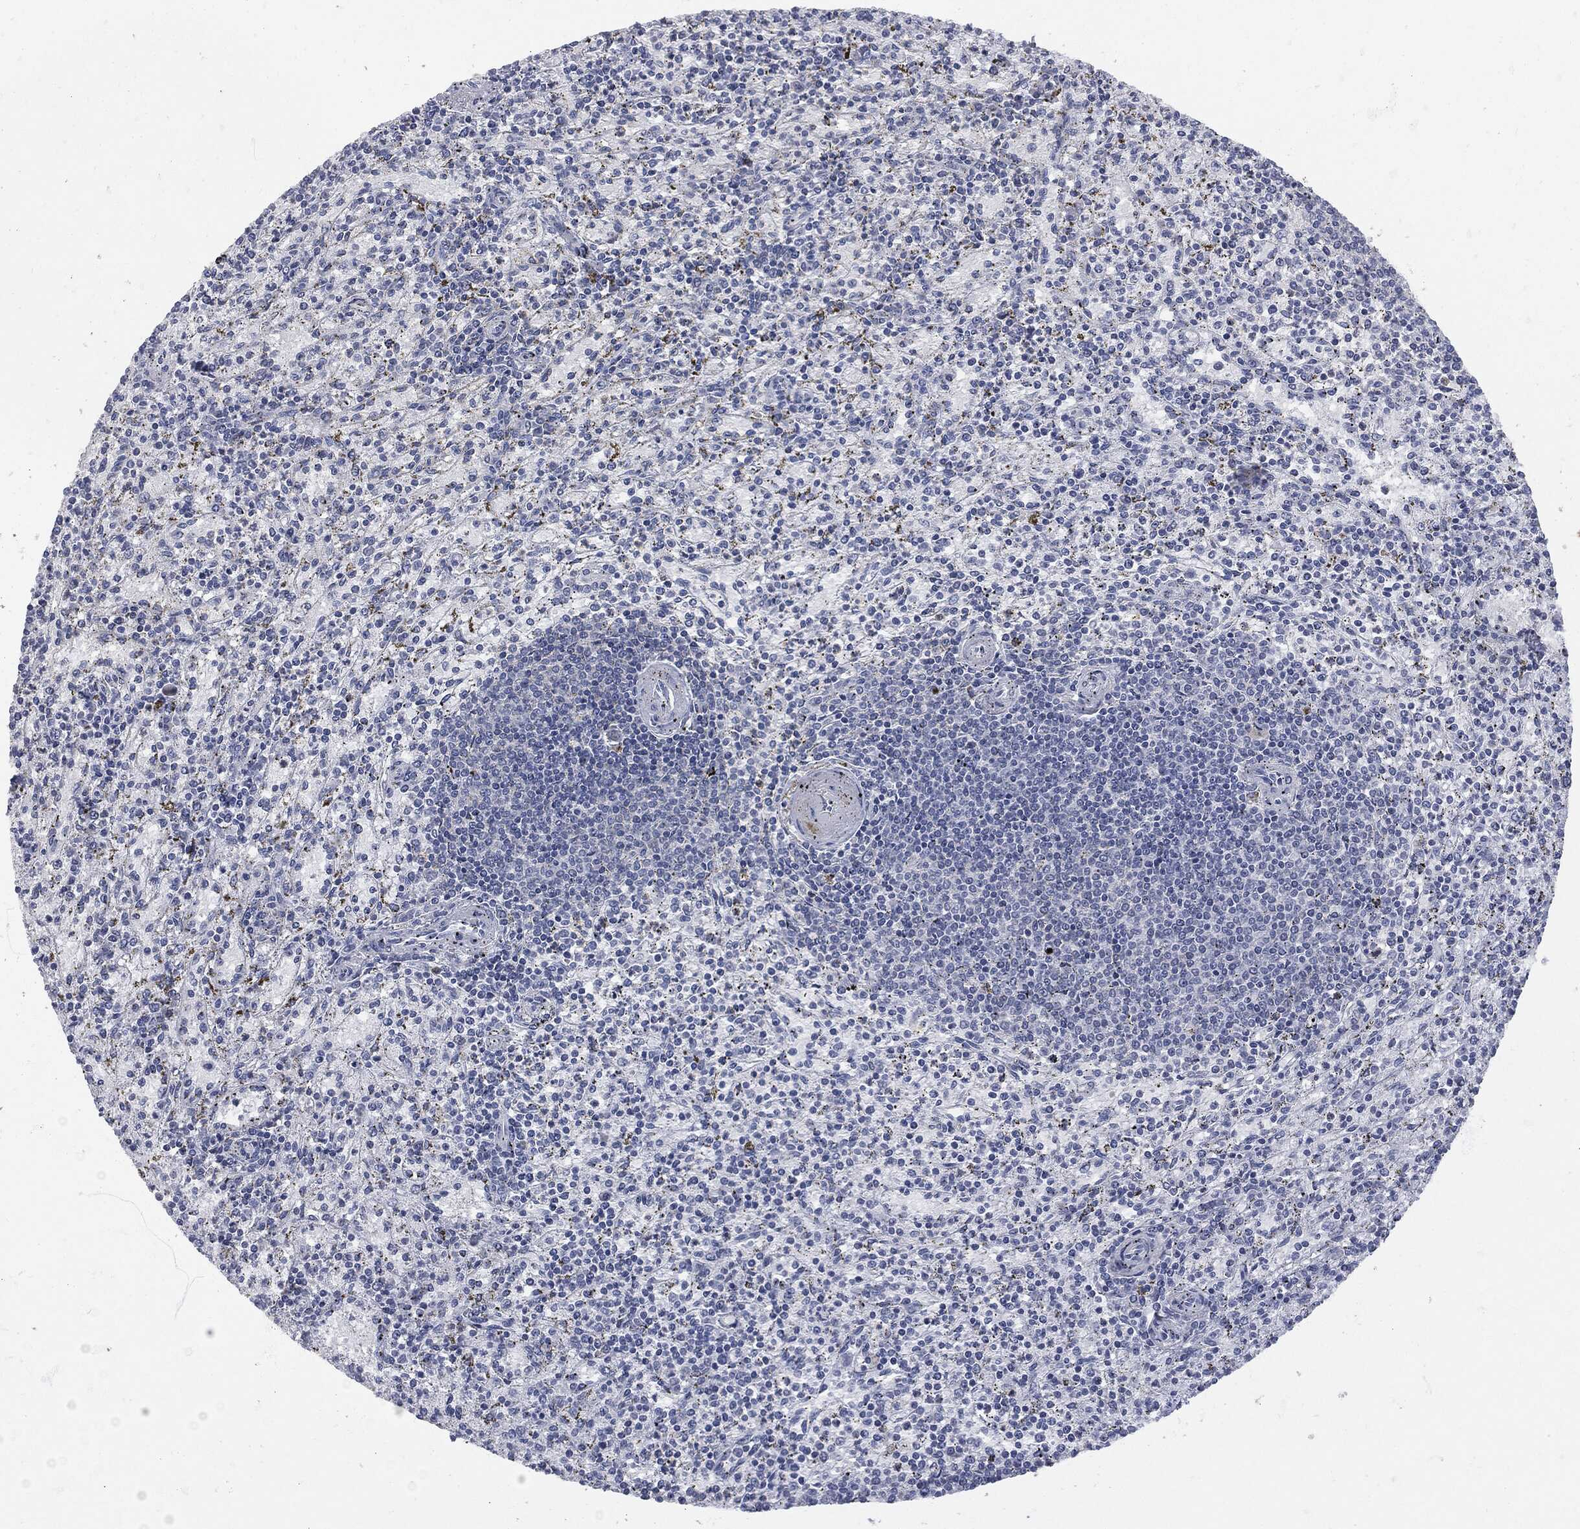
{"staining": {"intensity": "negative", "quantity": "none", "location": "none"}, "tissue": "spleen", "cell_type": "Cells in red pulp", "image_type": "normal", "snomed": [{"axis": "morphology", "description": "Normal tissue, NOS"}, {"axis": "topography", "description": "Spleen"}], "caption": "The photomicrograph shows no significant expression in cells in red pulp of spleen.", "gene": "UBE2C", "patient": {"sex": "female", "age": 37}}